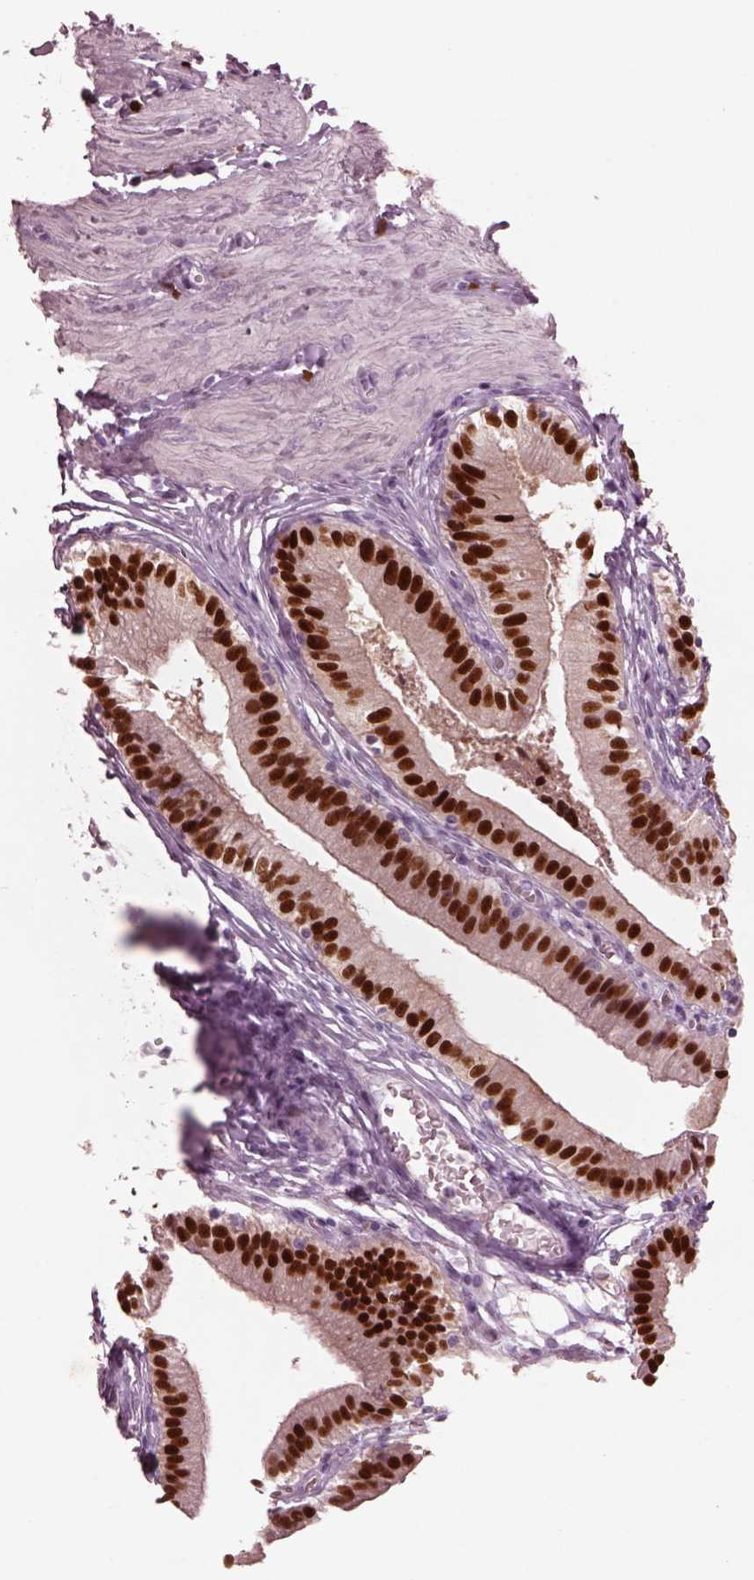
{"staining": {"intensity": "strong", "quantity": ">75%", "location": "nuclear"}, "tissue": "gallbladder", "cell_type": "Glandular cells", "image_type": "normal", "snomed": [{"axis": "morphology", "description": "Normal tissue, NOS"}, {"axis": "topography", "description": "Gallbladder"}], "caption": "Brown immunohistochemical staining in normal human gallbladder shows strong nuclear expression in approximately >75% of glandular cells. The staining is performed using DAB (3,3'-diaminobenzidine) brown chromogen to label protein expression. The nuclei are counter-stained blue using hematoxylin.", "gene": "SOX9", "patient": {"sex": "female", "age": 47}}